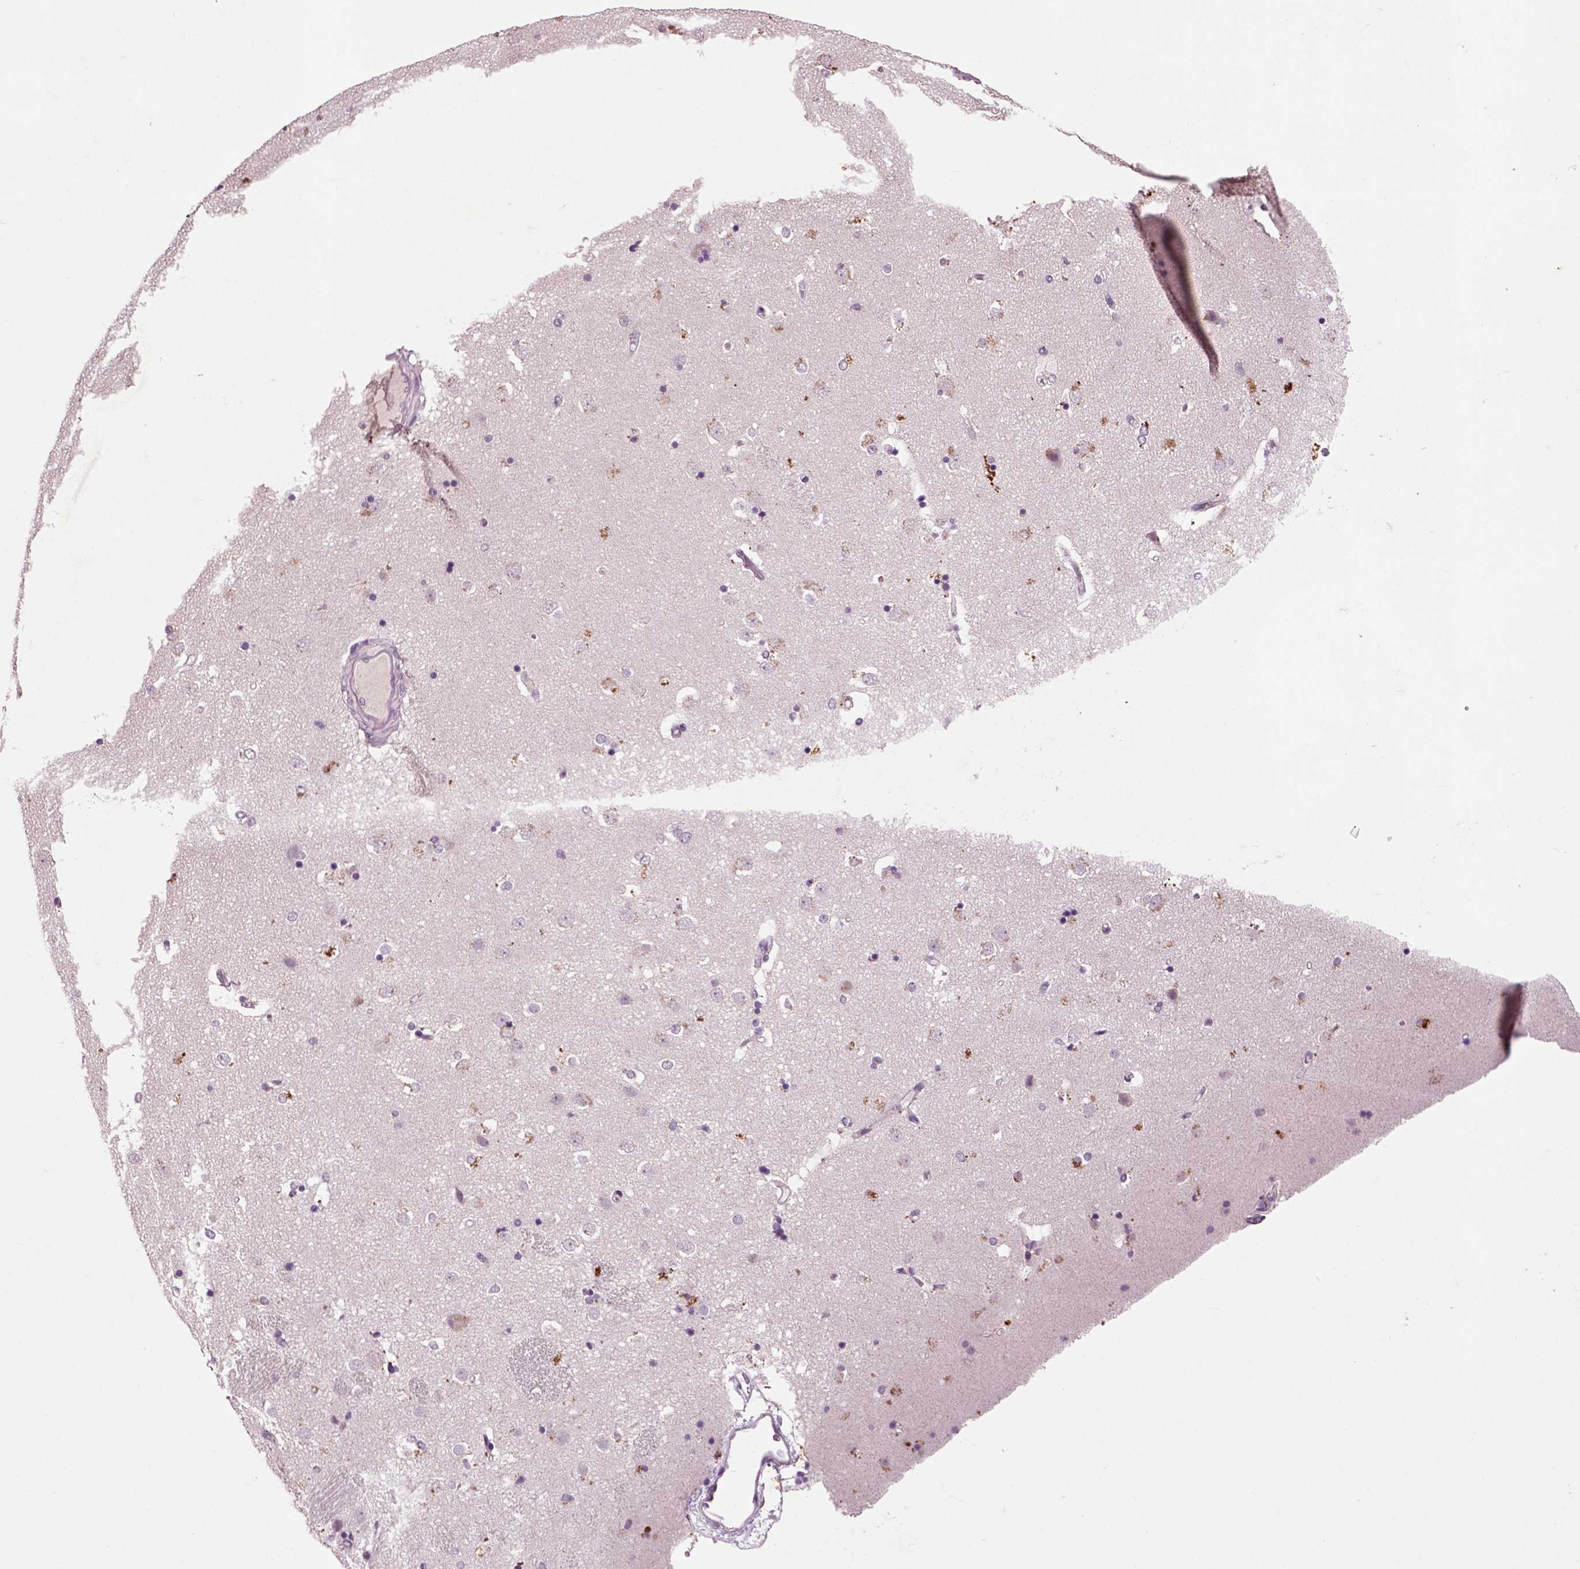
{"staining": {"intensity": "negative", "quantity": "none", "location": "none"}, "tissue": "caudate", "cell_type": "Glial cells", "image_type": "normal", "snomed": [{"axis": "morphology", "description": "Normal tissue, NOS"}, {"axis": "topography", "description": "Lateral ventricle wall"}], "caption": "This is an IHC micrograph of normal human caudate. There is no expression in glial cells.", "gene": "CRHR1", "patient": {"sex": "male", "age": 51}}